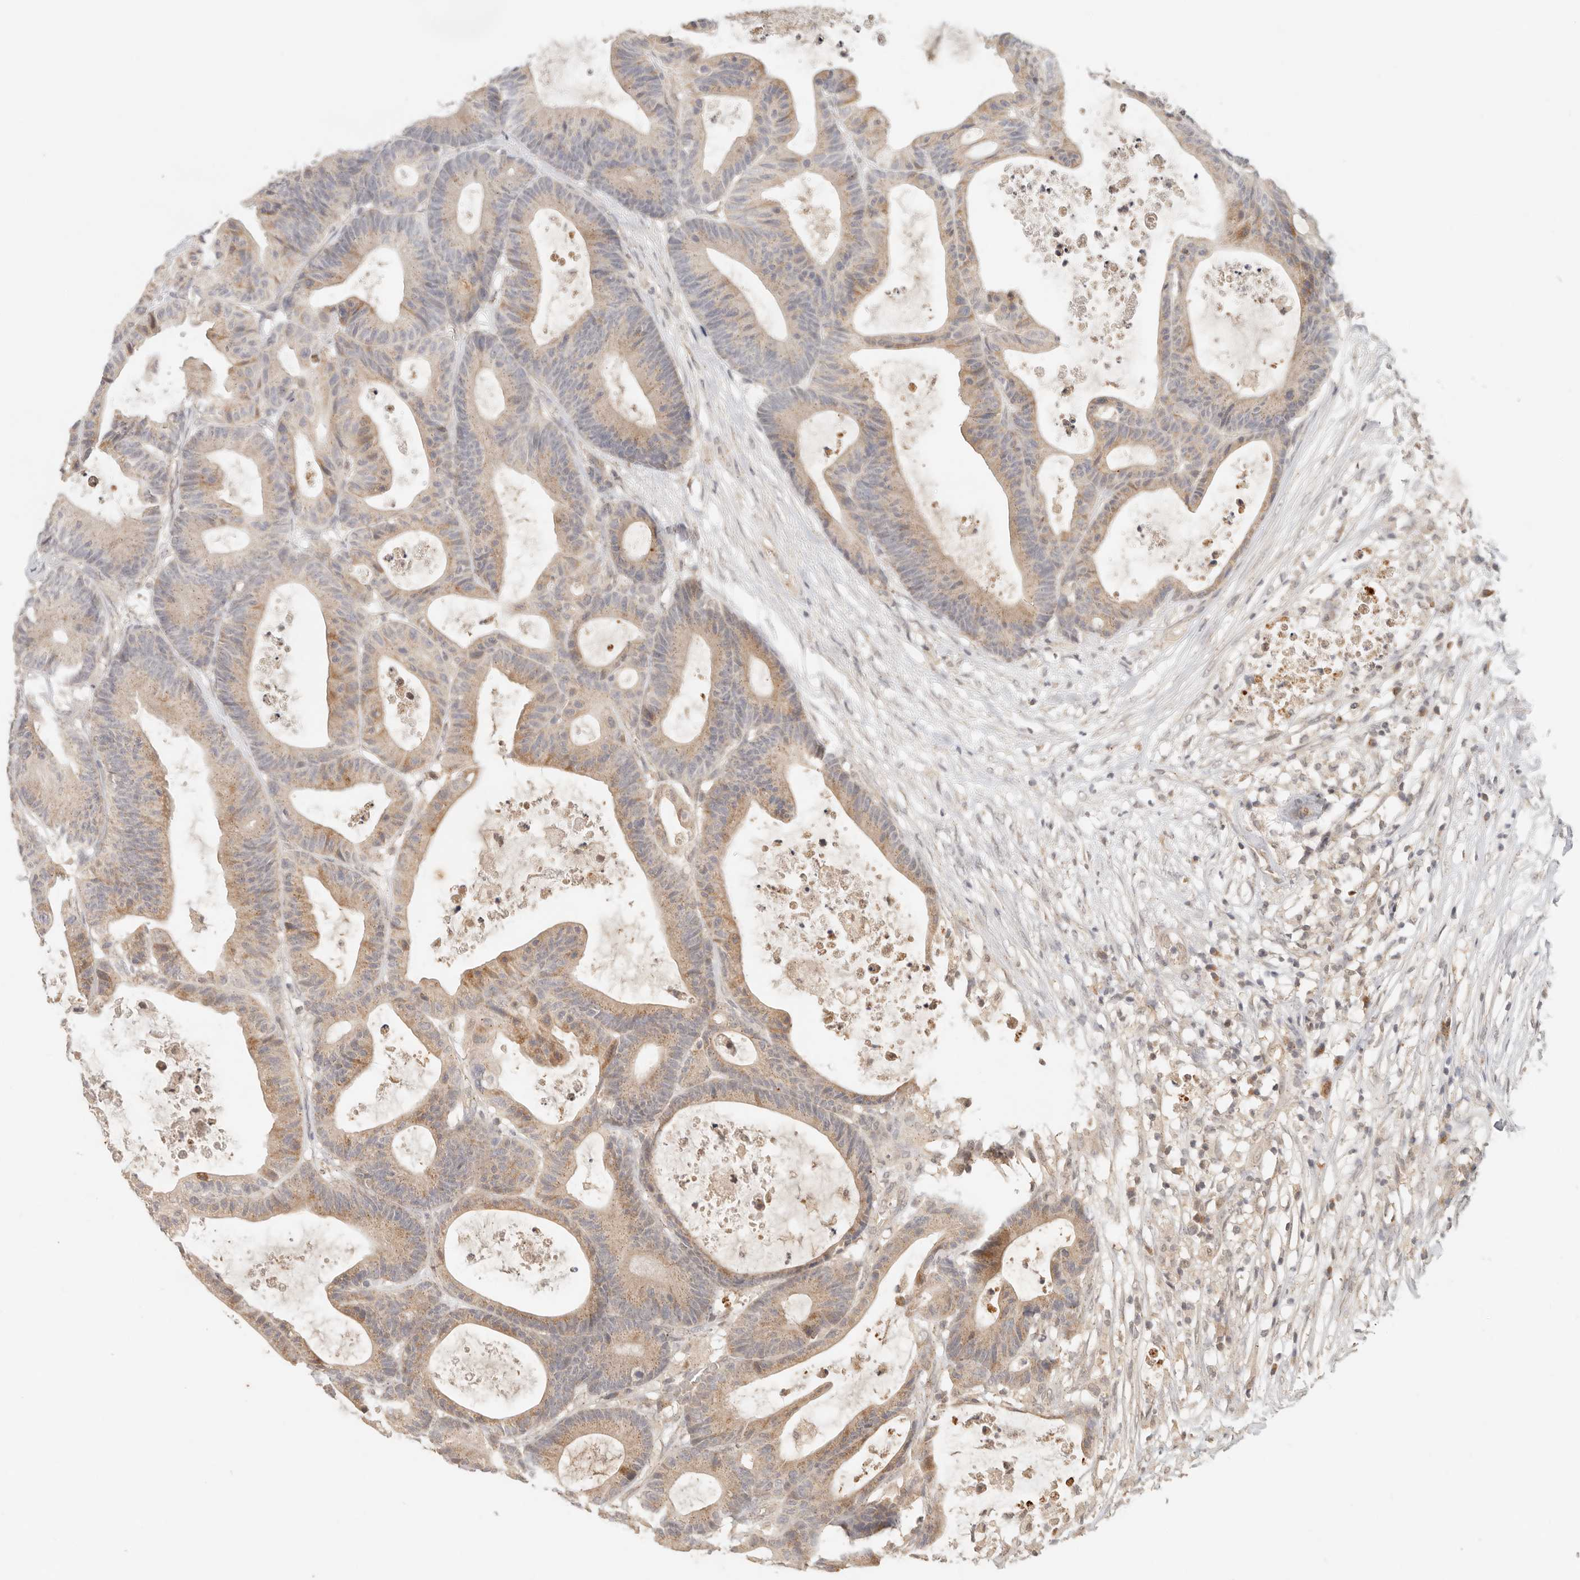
{"staining": {"intensity": "moderate", "quantity": ">75%", "location": "cytoplasmic/membranous"}, "tissue": "colorectal cancer", "cell_type": "Tumor cells", "image_type": "cancer", "snomed": [{"axis": "morphology", "description": "Adenocarcinoma, NOS"}, {"axis": "topography", "description": "Colon"}], "caption": "An immunohistochemistry photomicrograph of tumor tissue is shown. Protein staining in brown labels moderate cytoplasmic/membranous positivity in adenocarcinoma (colorectal) within tumor cells.", "gene": "LMO4", "patient": {"sex": "female", "age": 84}}